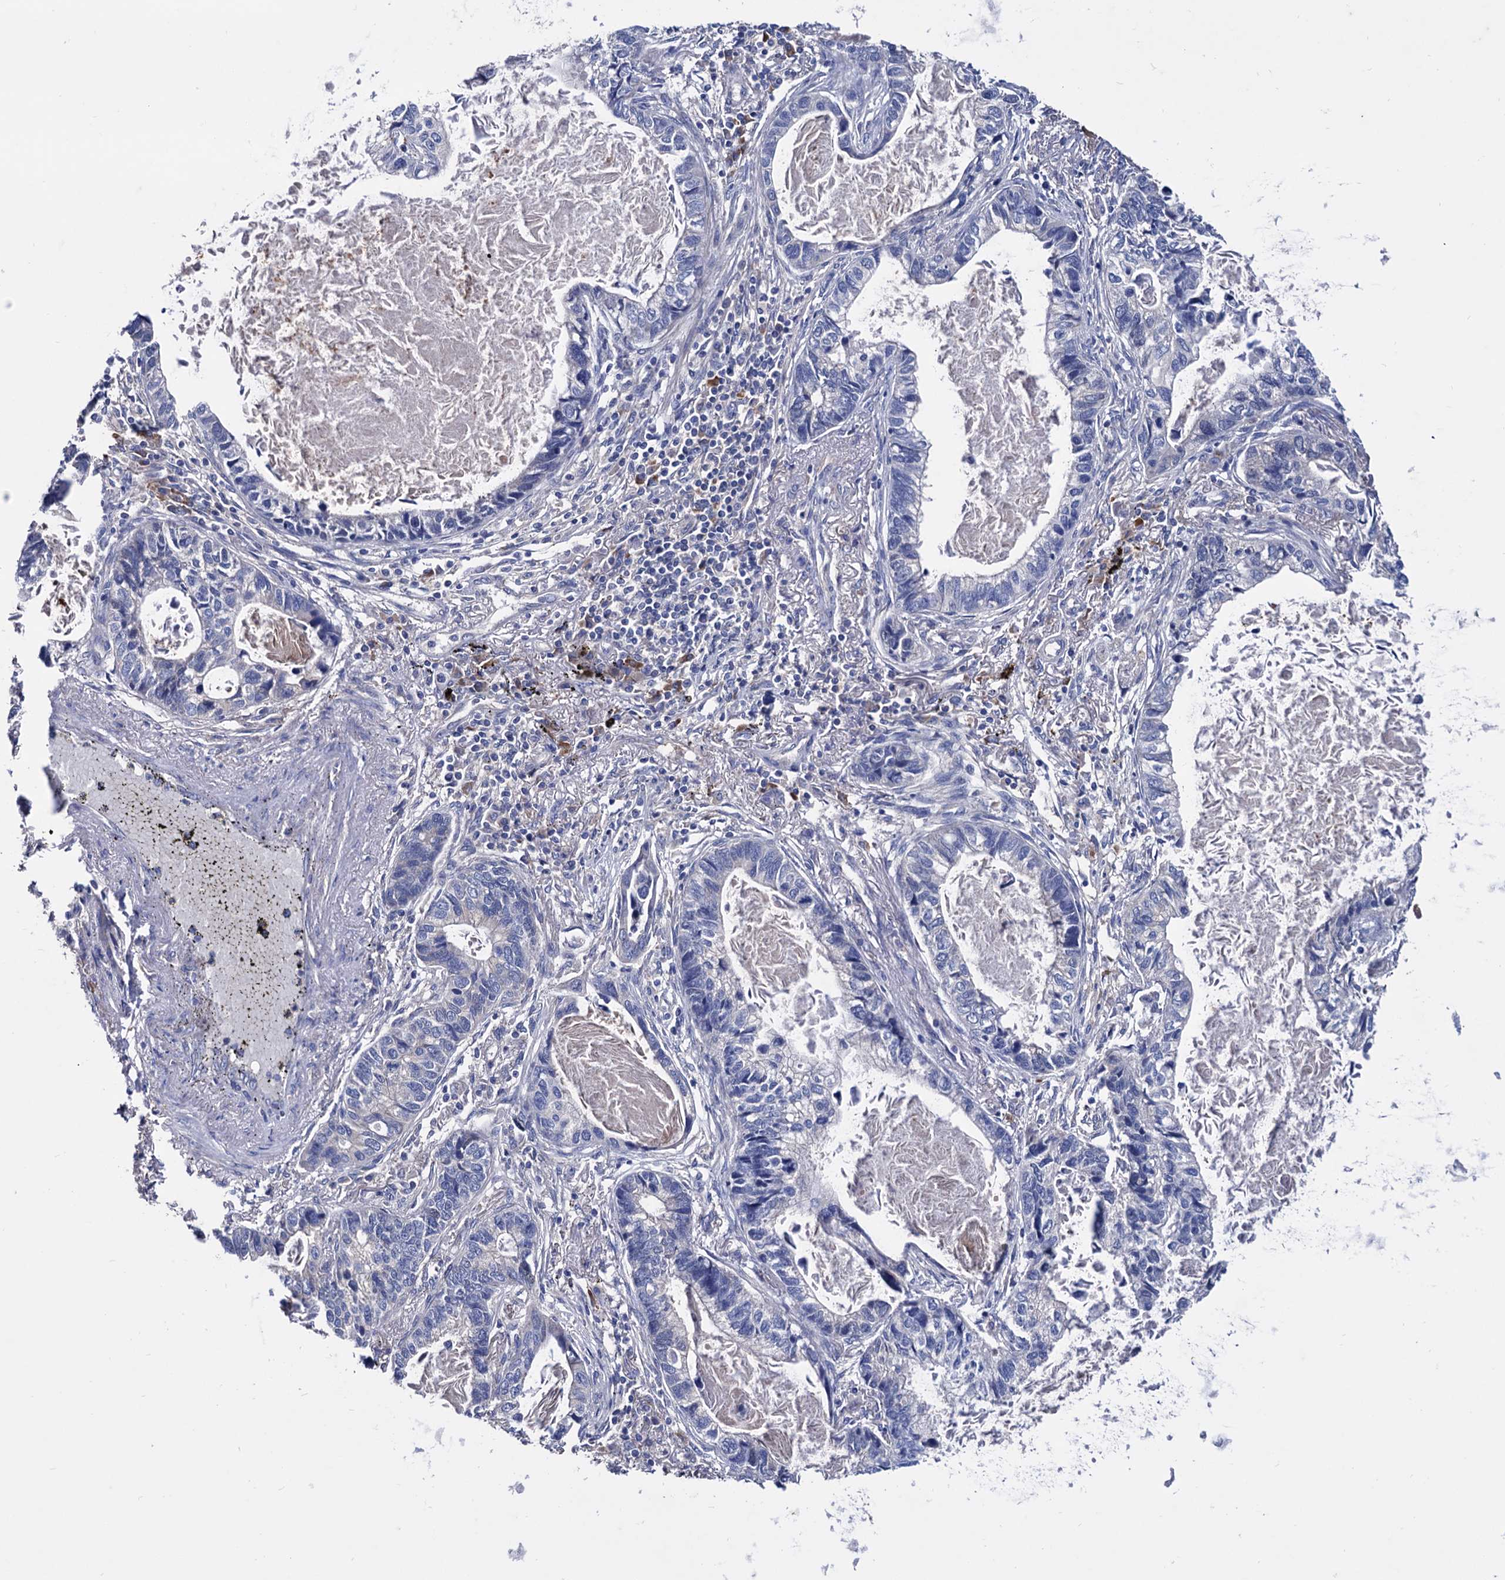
{"staining": {"intensity": "negative", "quantity": "none", "location": "none"}, "tissue": "lung cancer", "cell_type": "Tumor cells", "image_type": "cancer", "snomed": [{"axis": "morphology", "description": "Adenocarcinoma, NOS"}, {"axis": "topography", "description": "Lung"}], "caption": "An immunohistochemistry histopathology image of lung cancer is shown. There is no staining in tumor cells of lung cancer. (Brightfield microscopy of DAB (3,3'-diaminobenzidine) immunohistochemistry at high magnification).", "gene": "NPAS4", "patient": {"sex": "male", "age": 67}}